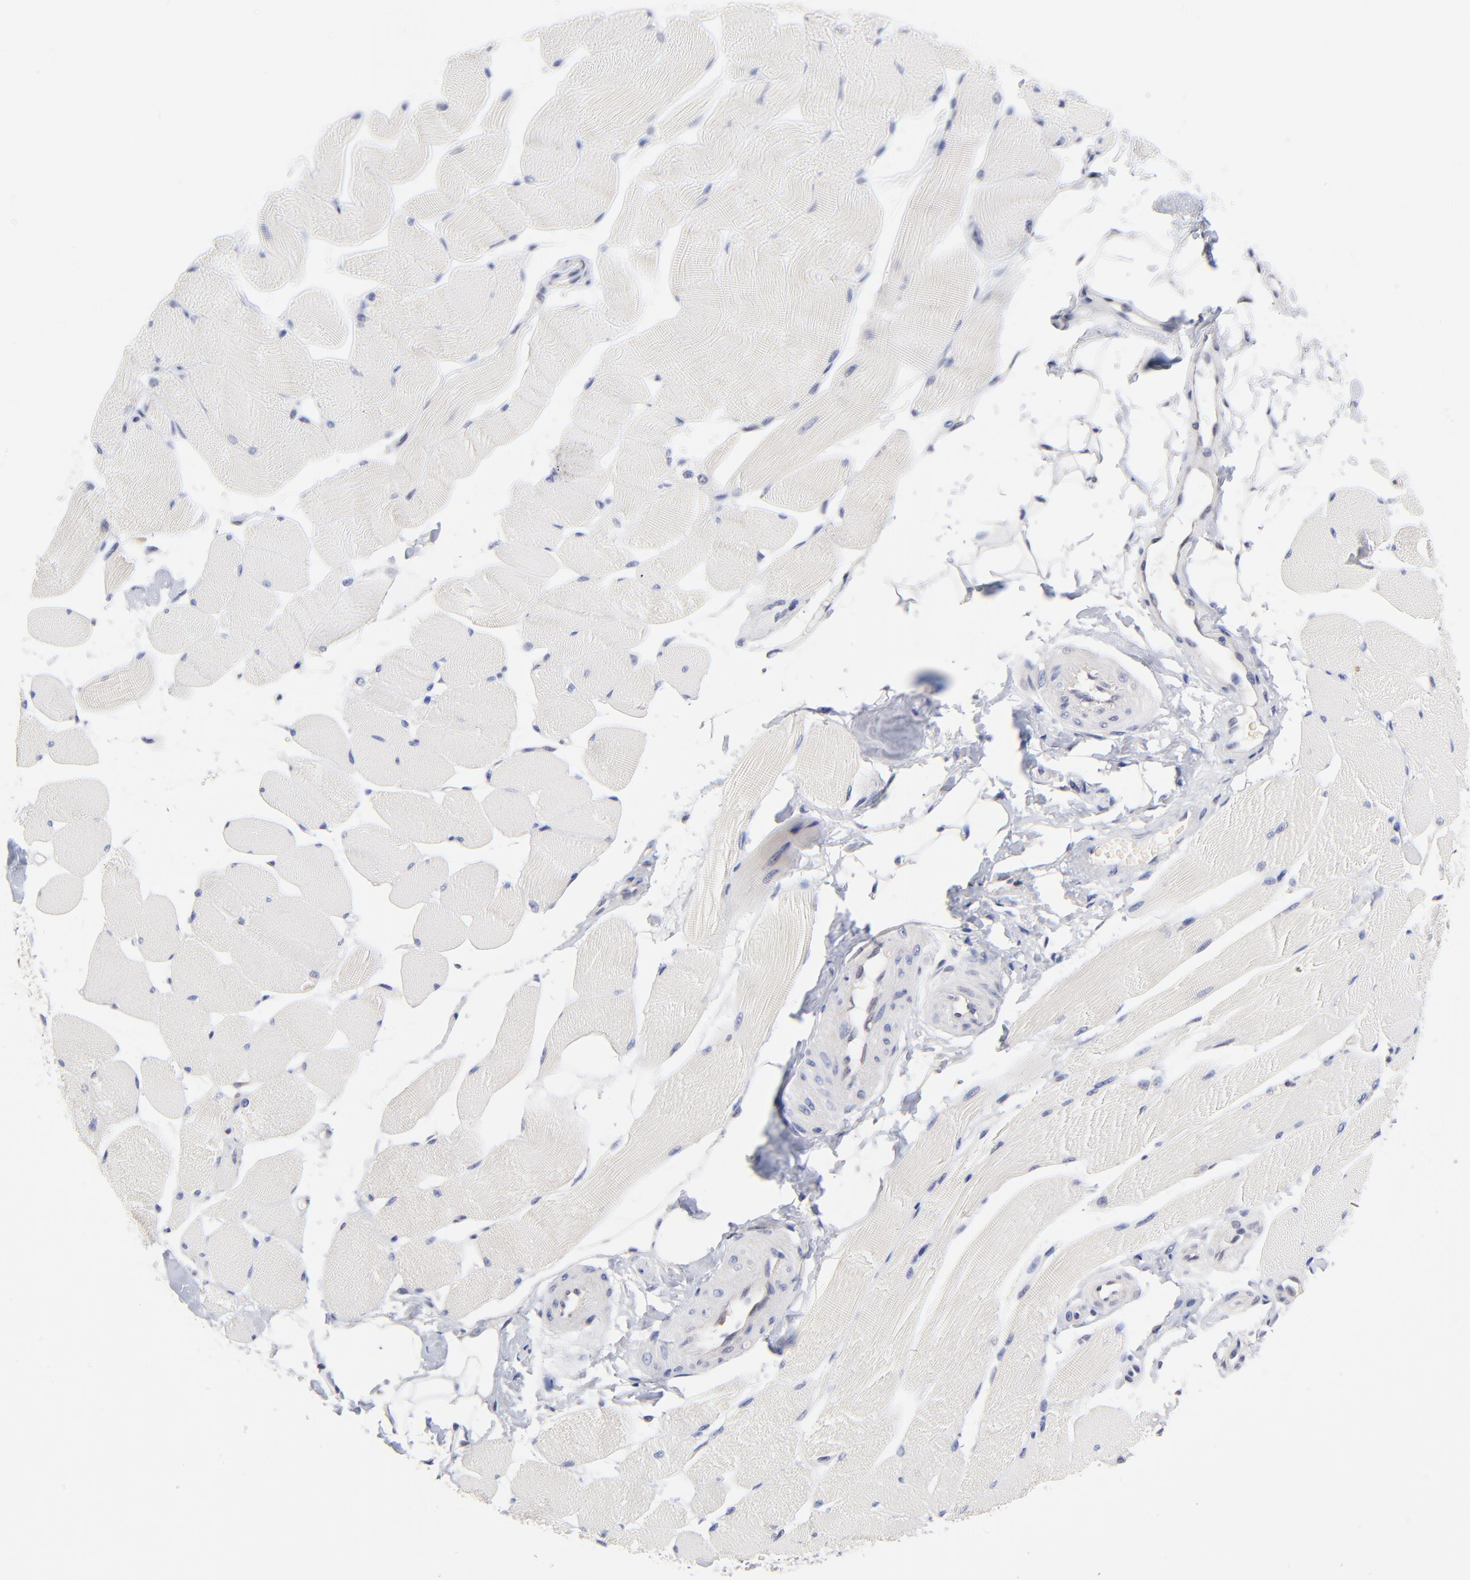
{"staining": {"intensity": "negative", "quantity": "none", "location": "none"}, "tissue": "skeletal muscle", "cell_type": "Myocytes", "image_type": "normal", "snomed": [{"axis": "morphology", "description": "Normal tissue, NOS"}, {"axis": "topography", "description": "Skeletal muscle"}, {"axis": "topography", "description": "Peripheral nerve tissue"}], "caption": "Immunohistochemistry (IHC) image of benign skeletal muscle stained for a protein (brown), which displays no staining in myocytes.", "gene": "TXNL1", "patient": {"sex": "female", "age": 84}}